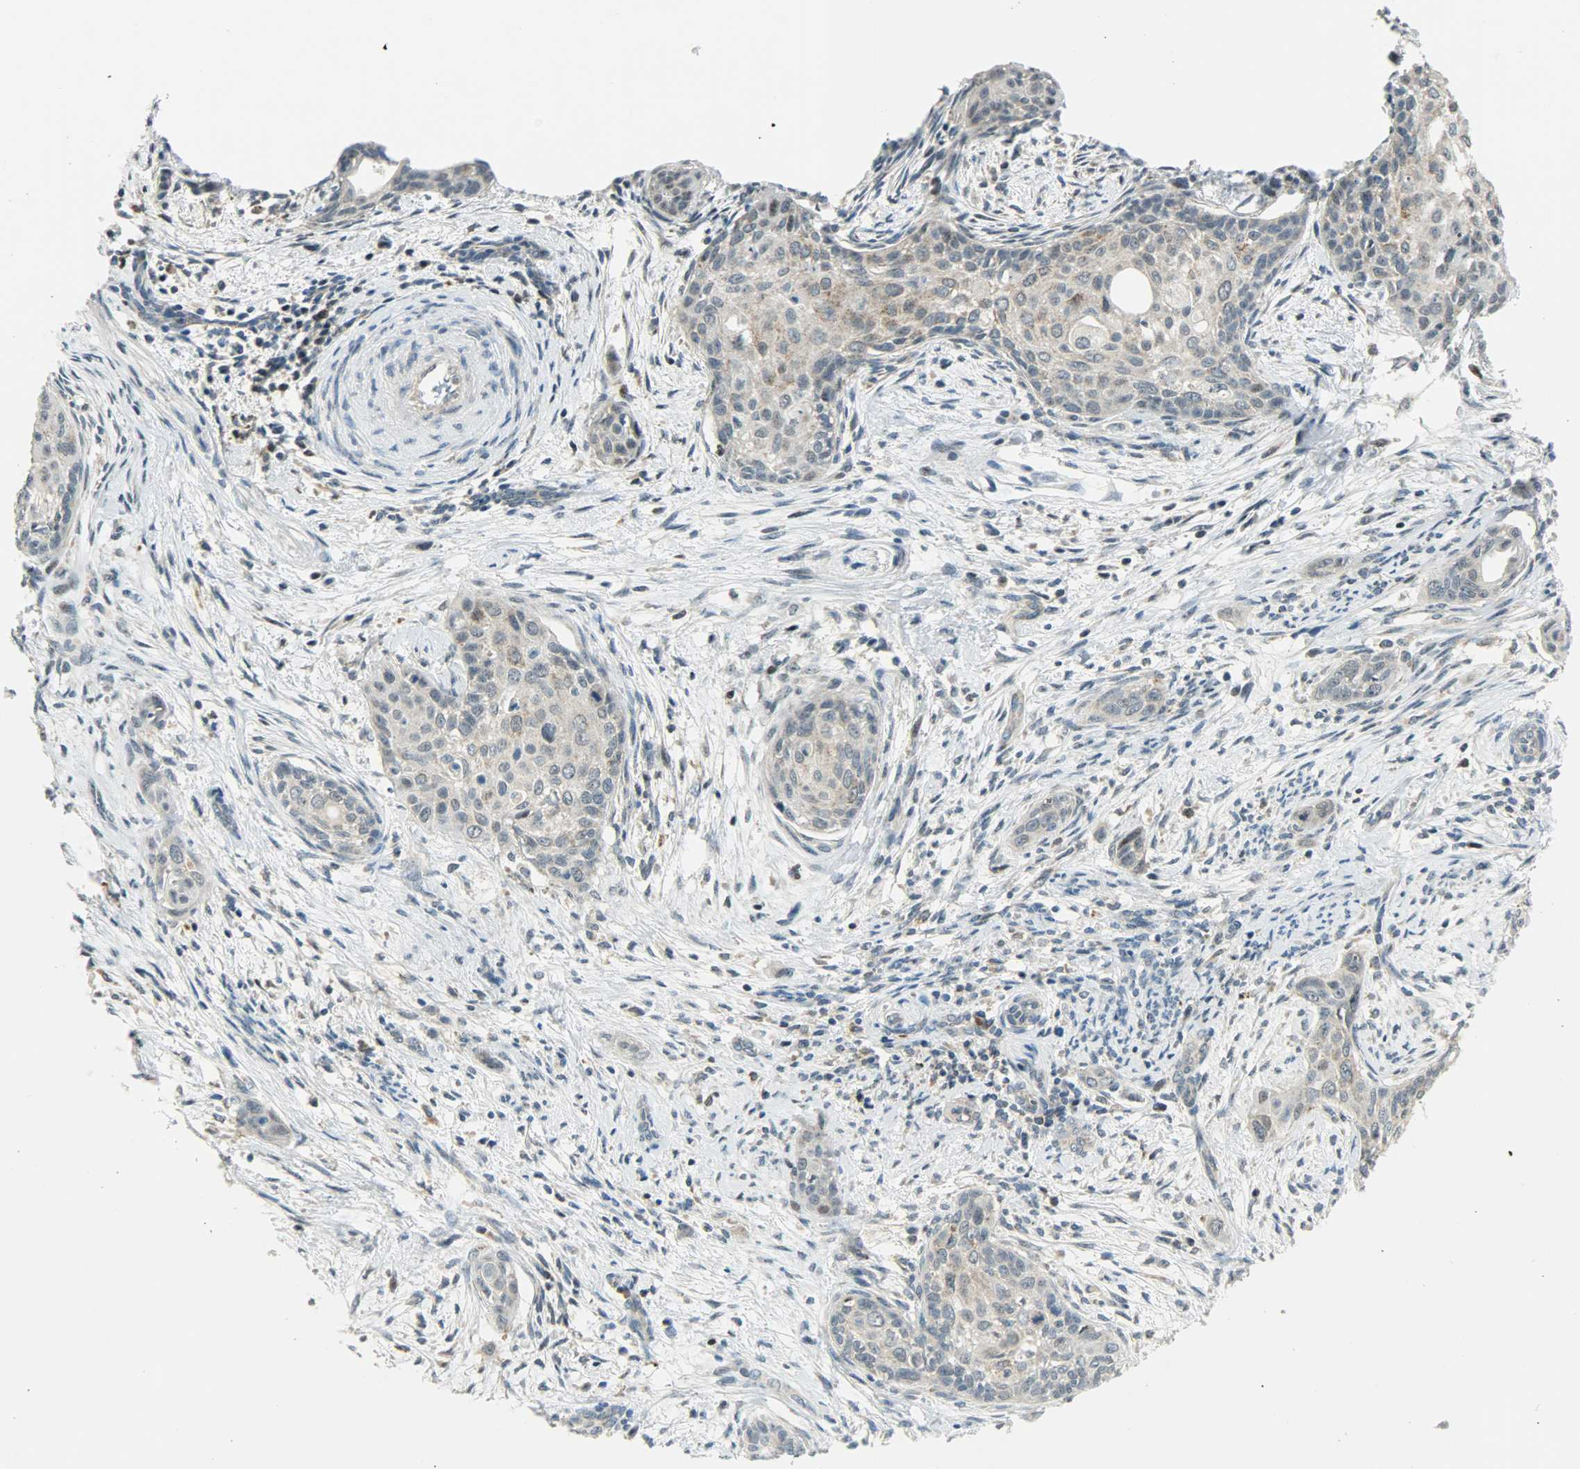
{"staining": {"intensity": "weak", "quantity": "<25%", "location": "cytoplasmic/membranous"}, "tissue": "cervical cancer", "cell_type": "Tumor cells", "image_type": "cancer", "snomed": [{"axis": "morphology", "description": "Squamous cell carcinoma, NOS"}, {"axis": "topography", "description": "Cervix"}], "caption": "DAB immunohistochemical staining of cervical cancer (squamous cell carcinoma) shows no significant expression in tumor cells.", "gene": "IL15", "patient": {"sex": "female", "age": 33}}